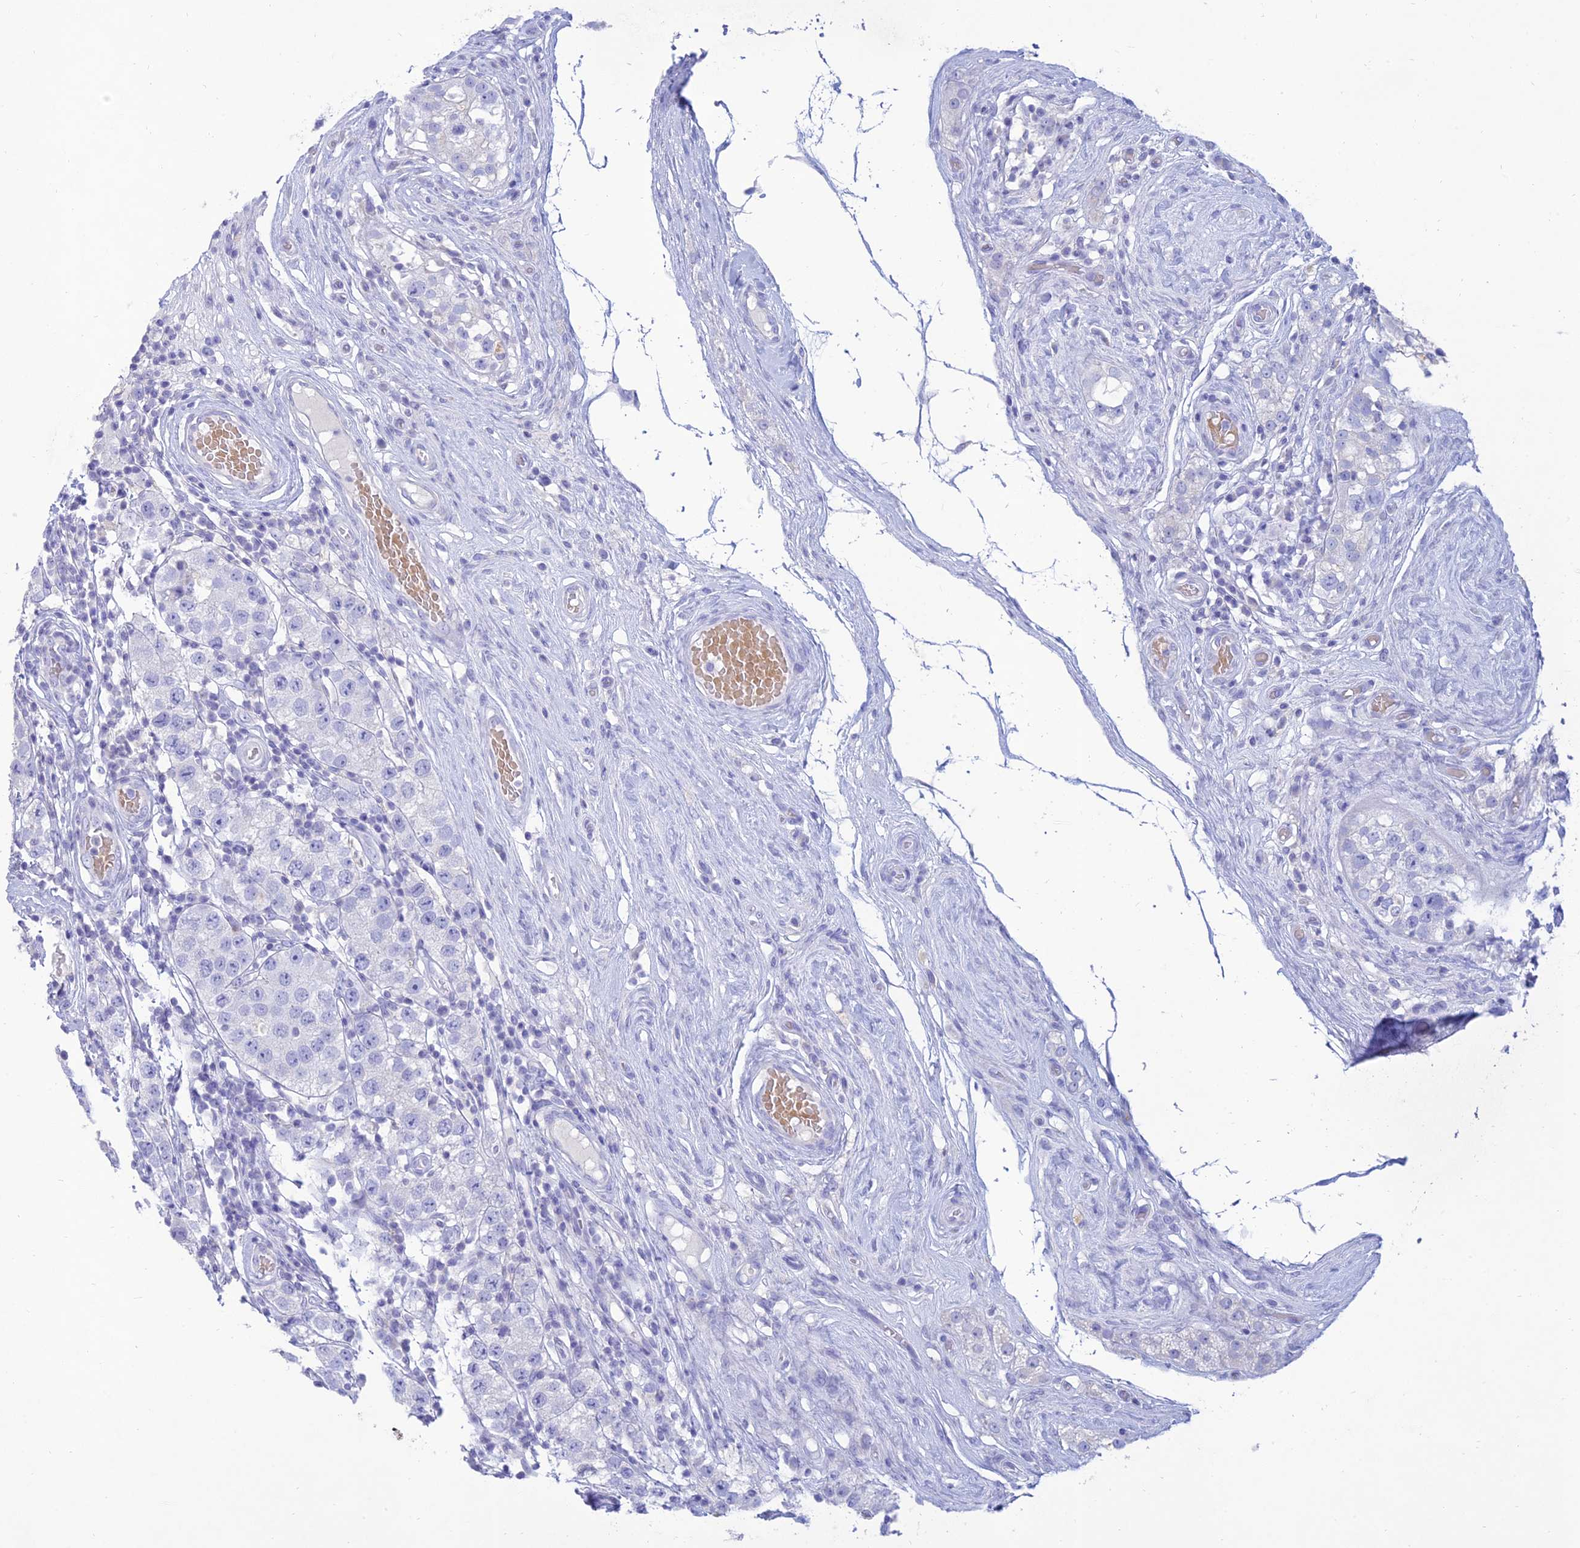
{"staining": {"intensity": "negative", "quantity": "none", "location": "none"}, "tissue": "testis cancer", "cell_type": "Tumor cells", "image_type": "cancer", "snomed": [{"axis": "morphology", "description": "Seminoma, NOS"}, {"axis": "topography", "description": "Testis"}], "caption": "Micrograph shows no significant protein expression in tumor cells of seminoma (testis).", "gene": "MAL2", "patient": {"sex": "male", "age": 34}}